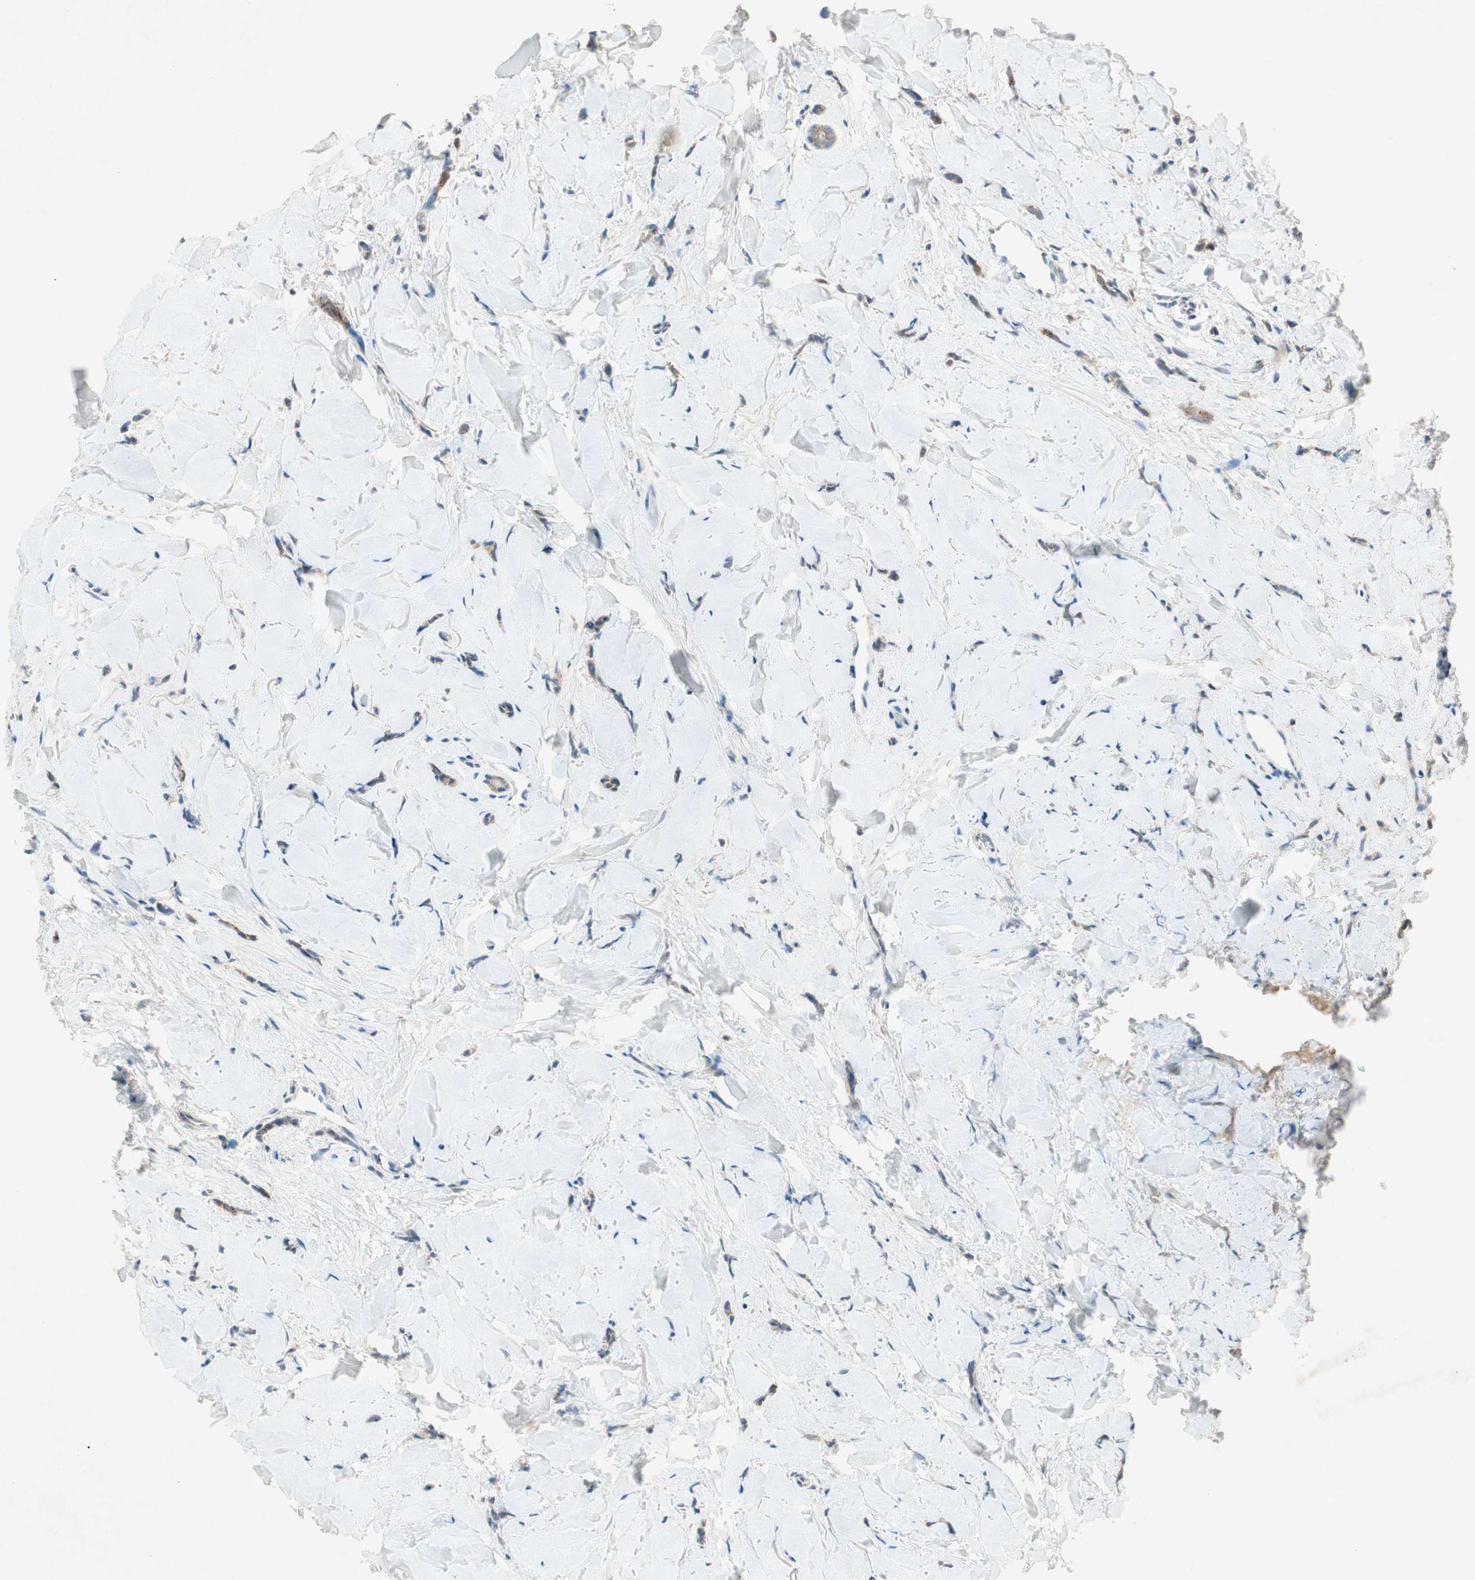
{"staining": {"intensity": "moderate", "quantity": "<25%", "location": "cytoplasmic/membranous"}, "tissue": "breast cancer", "cell_type": "Tumor cells", "image_type": "cancer", "snomed": [{"axis": "morphology", "description": "Lobular carcinoma"}, {"axis": "topography", "description": "Skin"}, {"axis": "topography", "description": "Breast"}], "caption": "Breast lobular carcinoma stained for a protein (brown) exhibits moderate cytoplasmic/membranous positive positivity in about <25% of tumor cells.", "gene": "NKAIN1", "patient": {"sex": "female", "age": 46}}